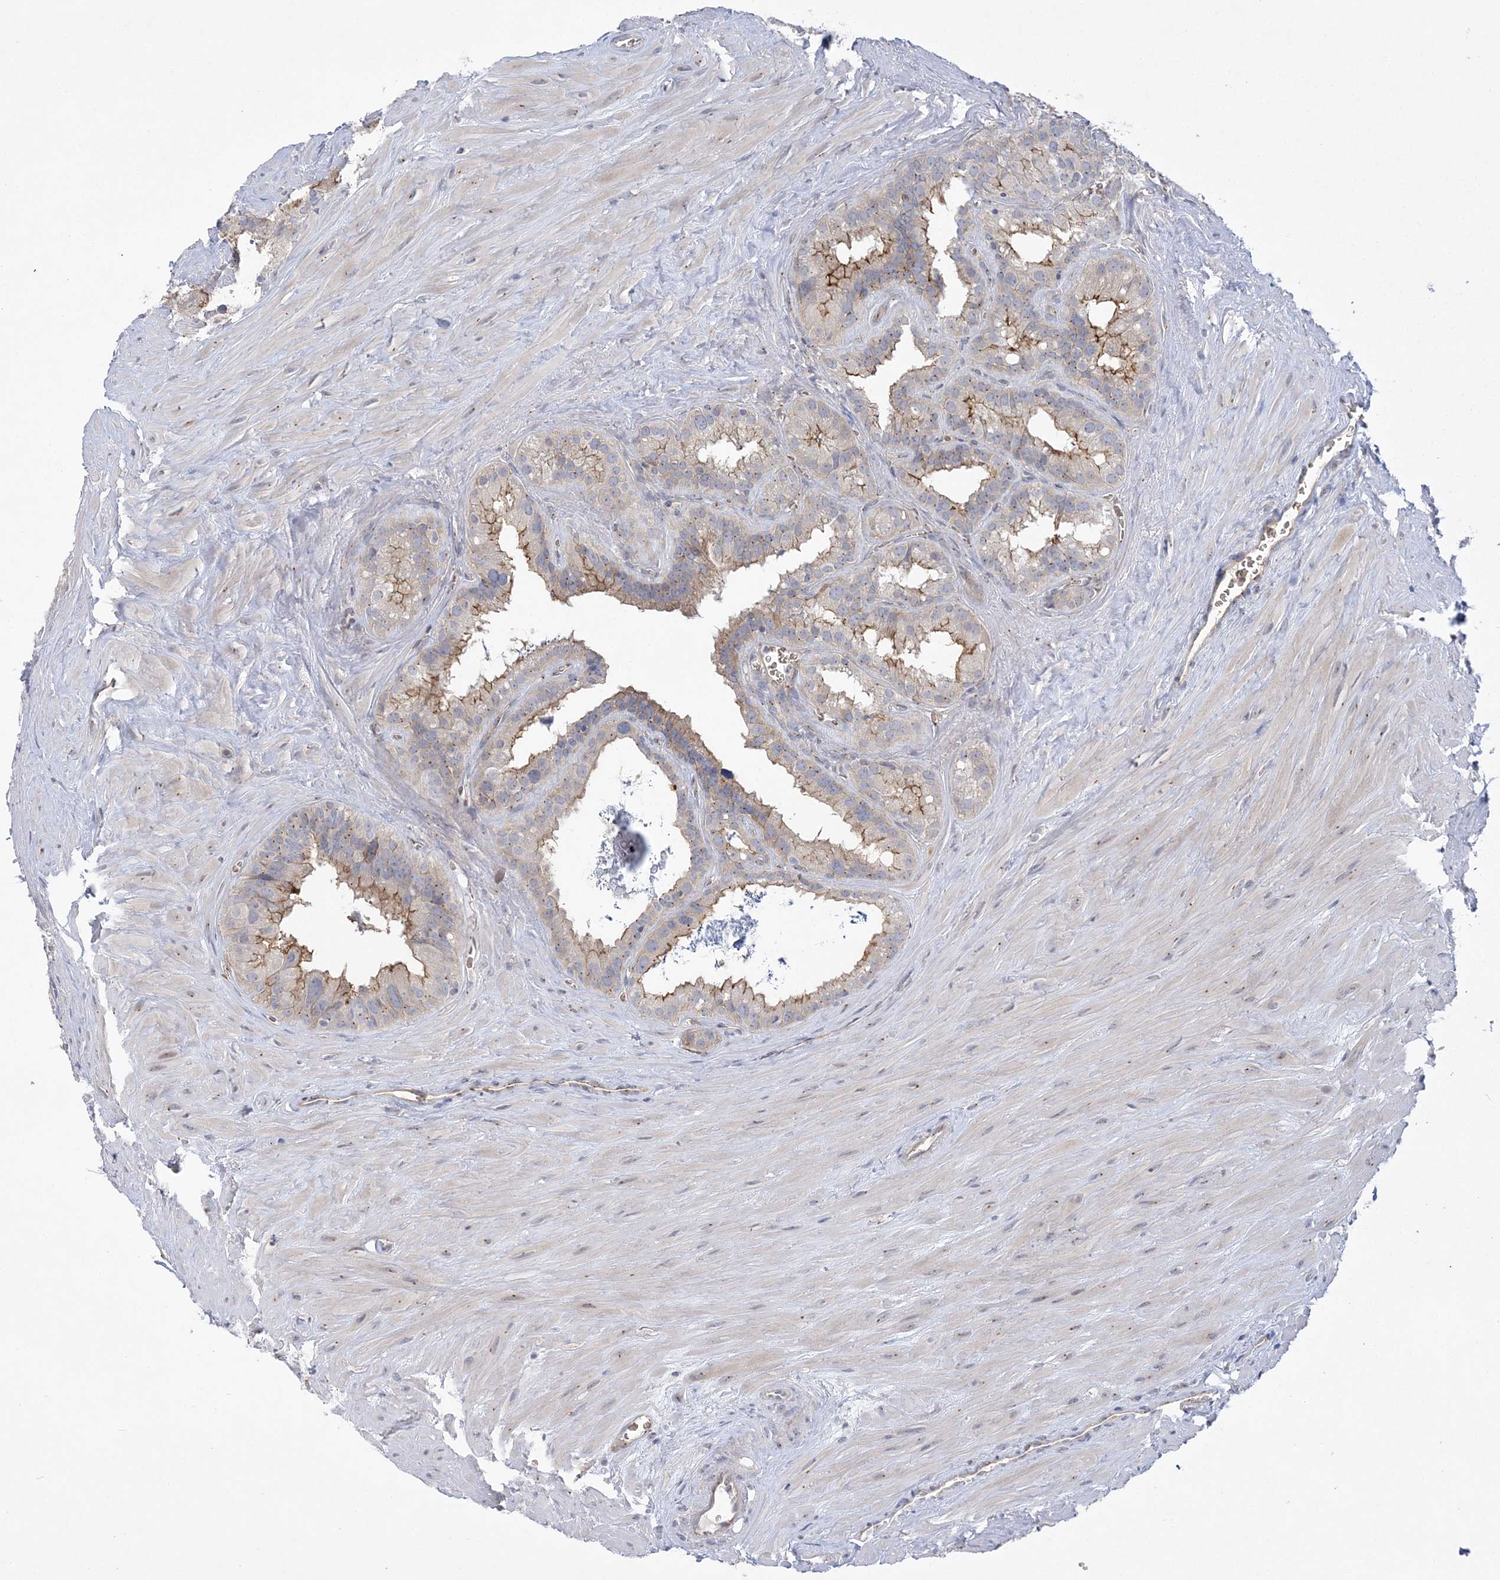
{"staining": {"intensity": "moderate", "quantity": "<25%", "location": "cytoplasmic/membranous"}, "tissue": "seminal vesicle", "cell_type": "Glandular cells", "image_type": "normal", "snomed": [{"axis": "morphology", "description": "Normal tissue, NOS"}, {"axis": "topography", "description": "Prostate"}, {"axis": "topography", "description": "Seminal veicle"}], "caption": "The micrograph displays immunohistochemical staining of unremarkable seminal vesicle. There is moderate cytoplasmic/membranous expression is identified in approximately <25% of glandular cells. (DAB (3,3'-diaminobenzidine) = brown stain, brightfield microscopy at high magnification).", "gene": "ADAMTS12", "patient": {"sex": "male", "age": 59}}